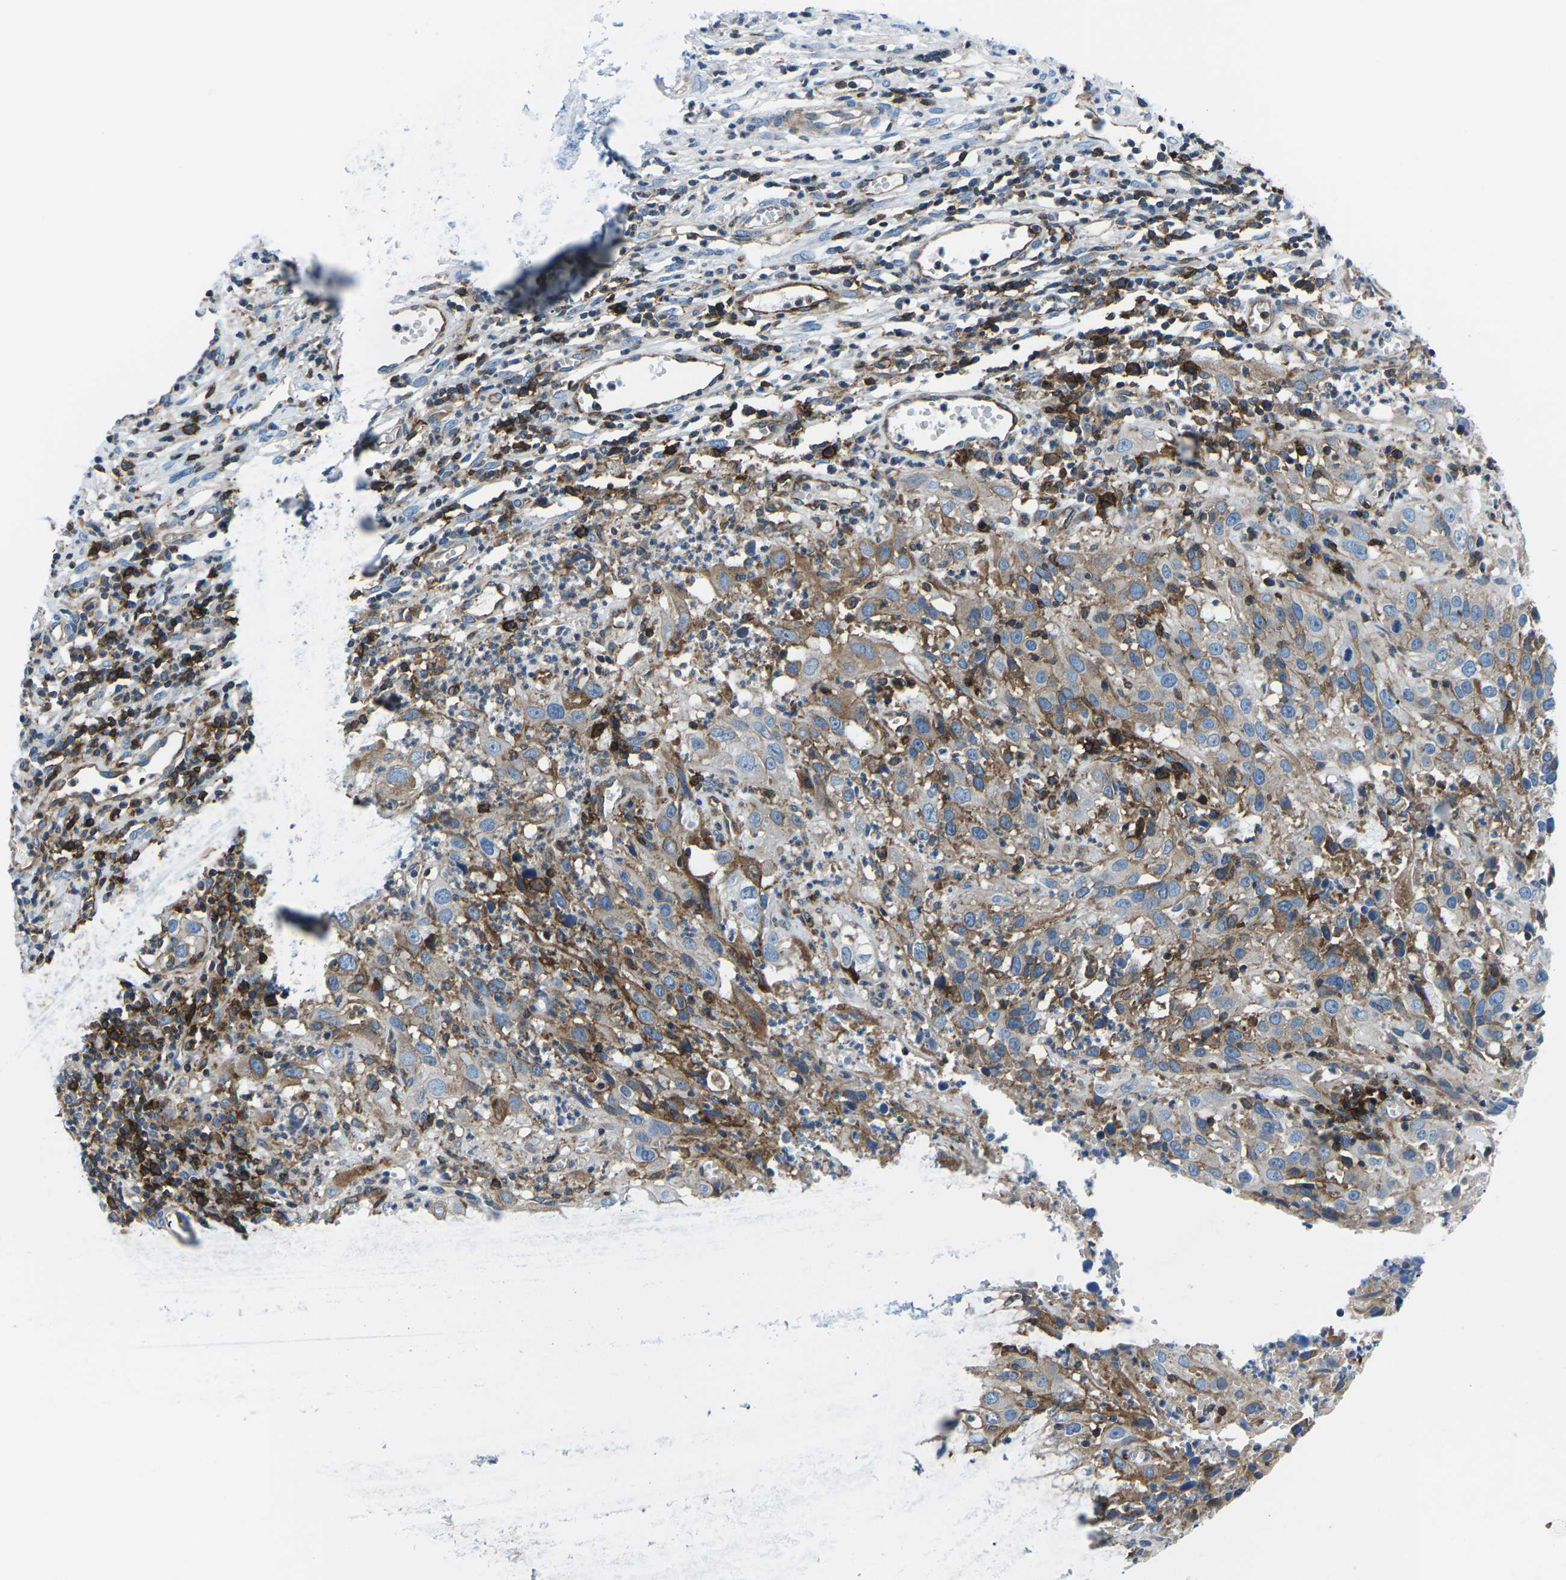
{"staining": {"intensity": "moderate", "quantity": ">75%", "location": "cytoplasmic/membranous"}, "tissue": "cervical cancer", "cell_type": "Tumor cells", "image_type": "cancer", "snomed": [{"axis": "morphology", "description": "Squamous cell carcinoma, NOS"}, {"axis": "topography", "description": "Cervix"}], "caption": "Cervical cancer stained with IHC reveals moderate cytoplasmic/membranous staining in approximately >75% of tumor cells. The staining was performed using DAB, with brown indicating positive protein expression. Nuclei are stained blue with hematoxylin.", "gene": "SOCS4", "patient": {"sex": "female", "age": 32}}